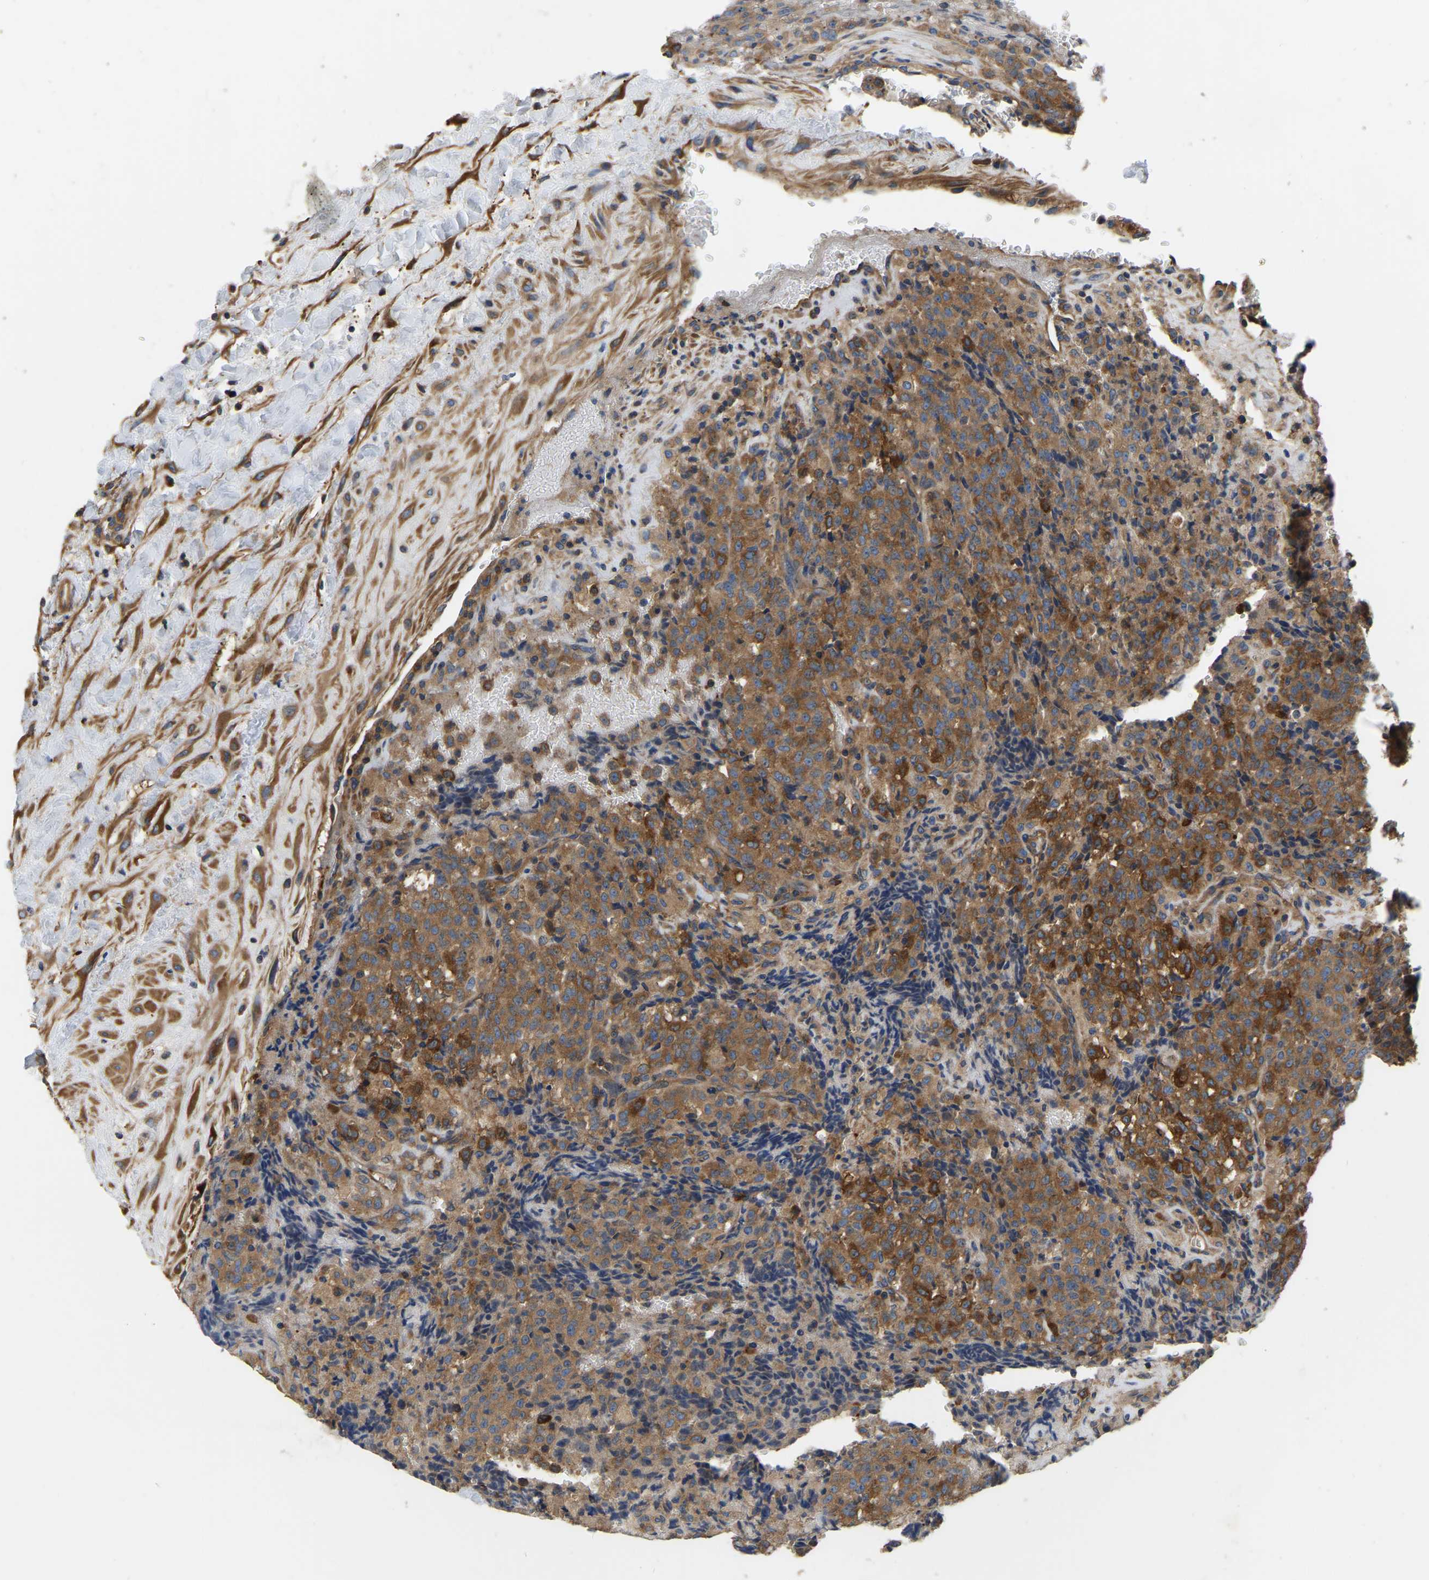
{"staining": {"intensity": "strong", "quantity": ">75%", "location": "cytoplasmic/membranous"}, "tissue": "testis cancer", "cell_type": "Tumor cells", "image_type": "cancer", "snomed": [{"axis": "morphology", "description": "Seminoma, NOS"}, {"axis": "topography", "description": "Testis"}], "caption": "Immunohistochemistry (IHC) of human testis cancer (seminoma) demonstrates high levels of strong cytoplasmic/membranous expression in about >75% of tumor cells.", "gene": "GARS1", "patient": {"sex": "male", "age": 59}}